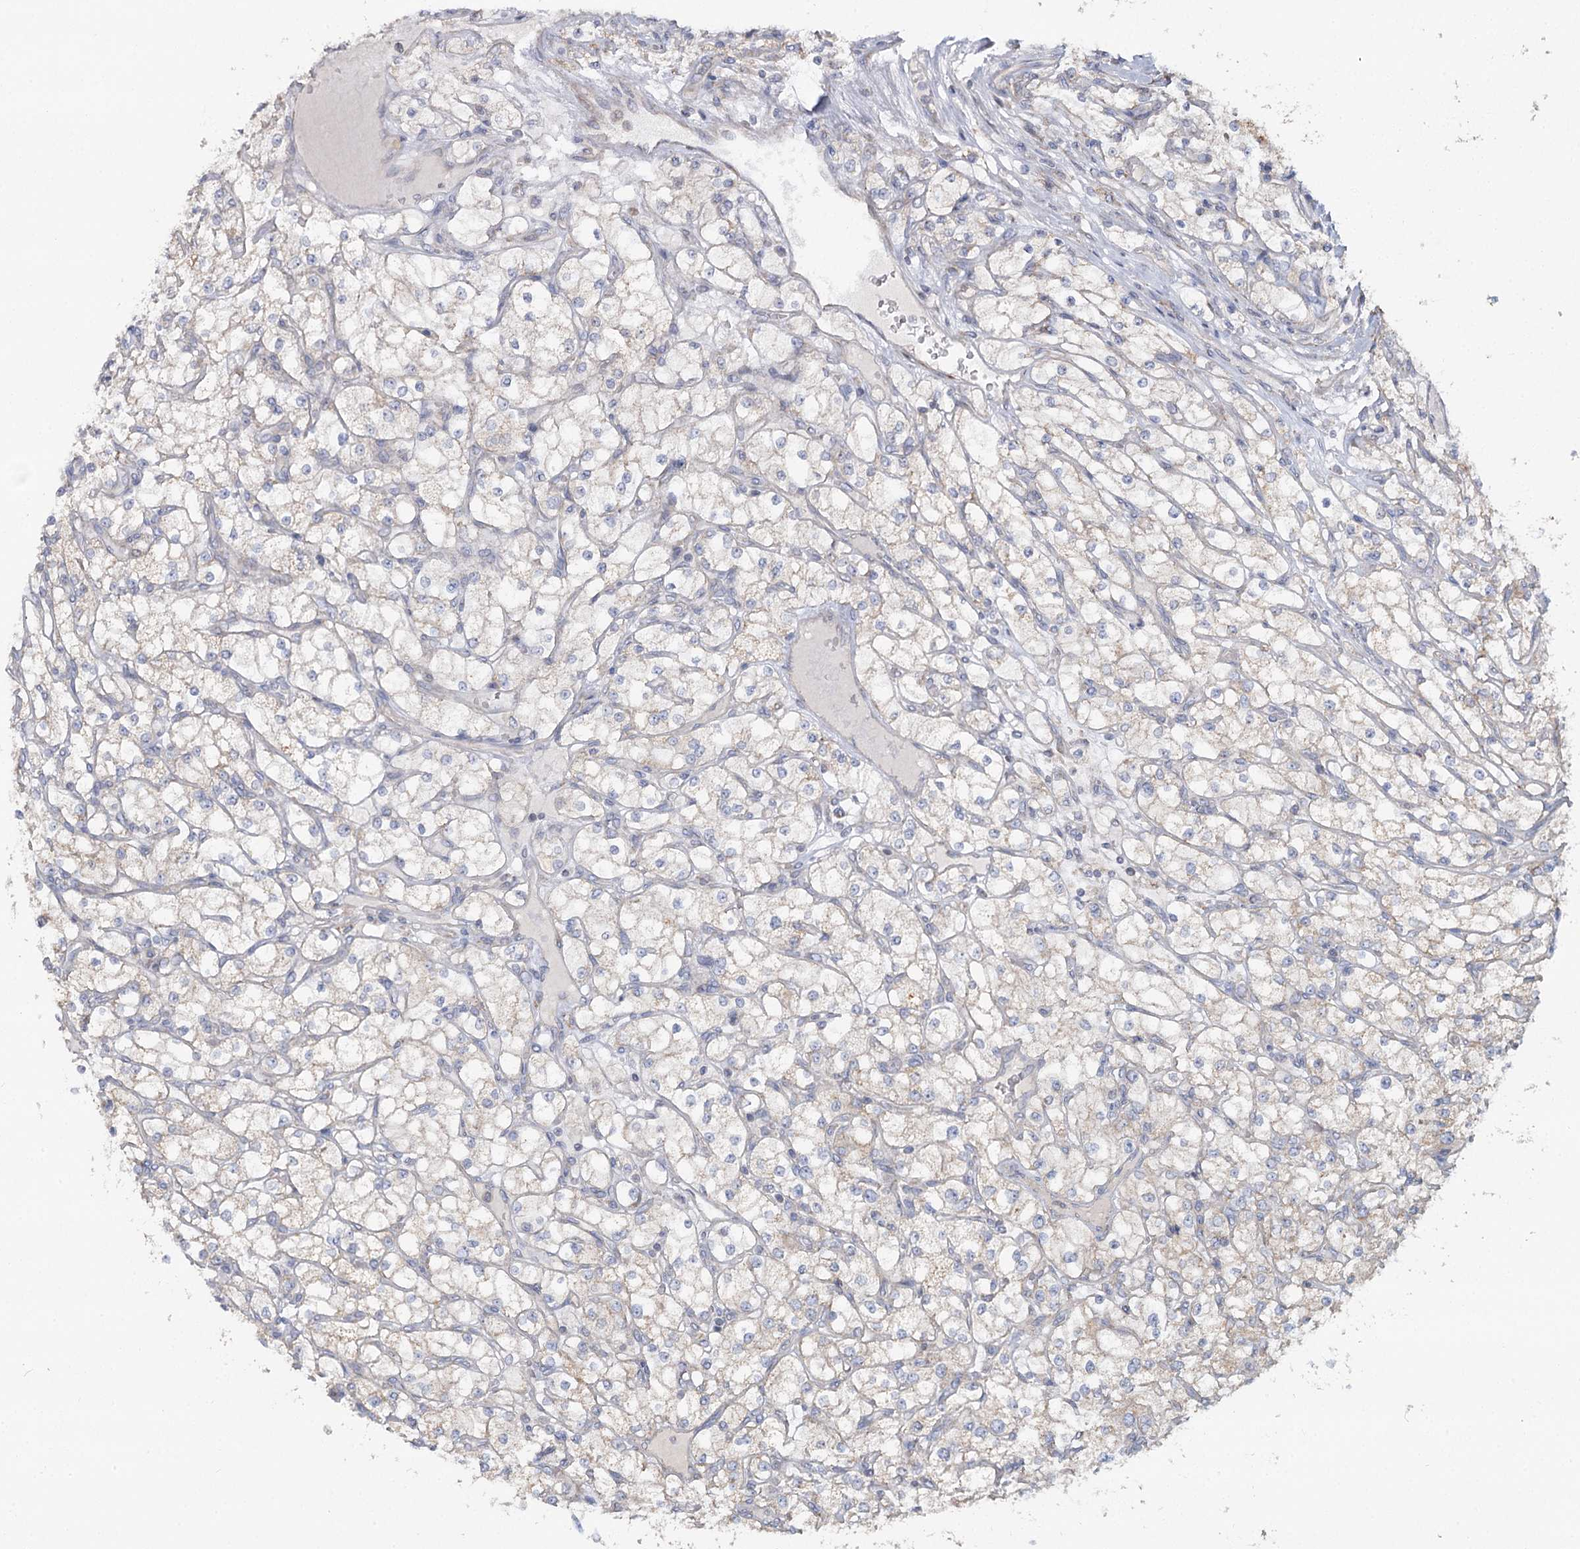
{"staining": {"intensity": "negative", "quantity": "none", "location": "none"}, "tissue": "renal cancer", "cell_type": "Tumor cells", "image_type": "cancer", "snomed": [{"axis": "morphology", "description": "Adenocarcinoma, NOS"}, {"axis": "topography", "description": "Kidney"}], "caption": "Renal adenocarcinoma was stained to show a protein in brown. There is no significant positivity in tumor cells.", "gene": "ACOX2", "patient": {"sex": "male", "age": 80}}